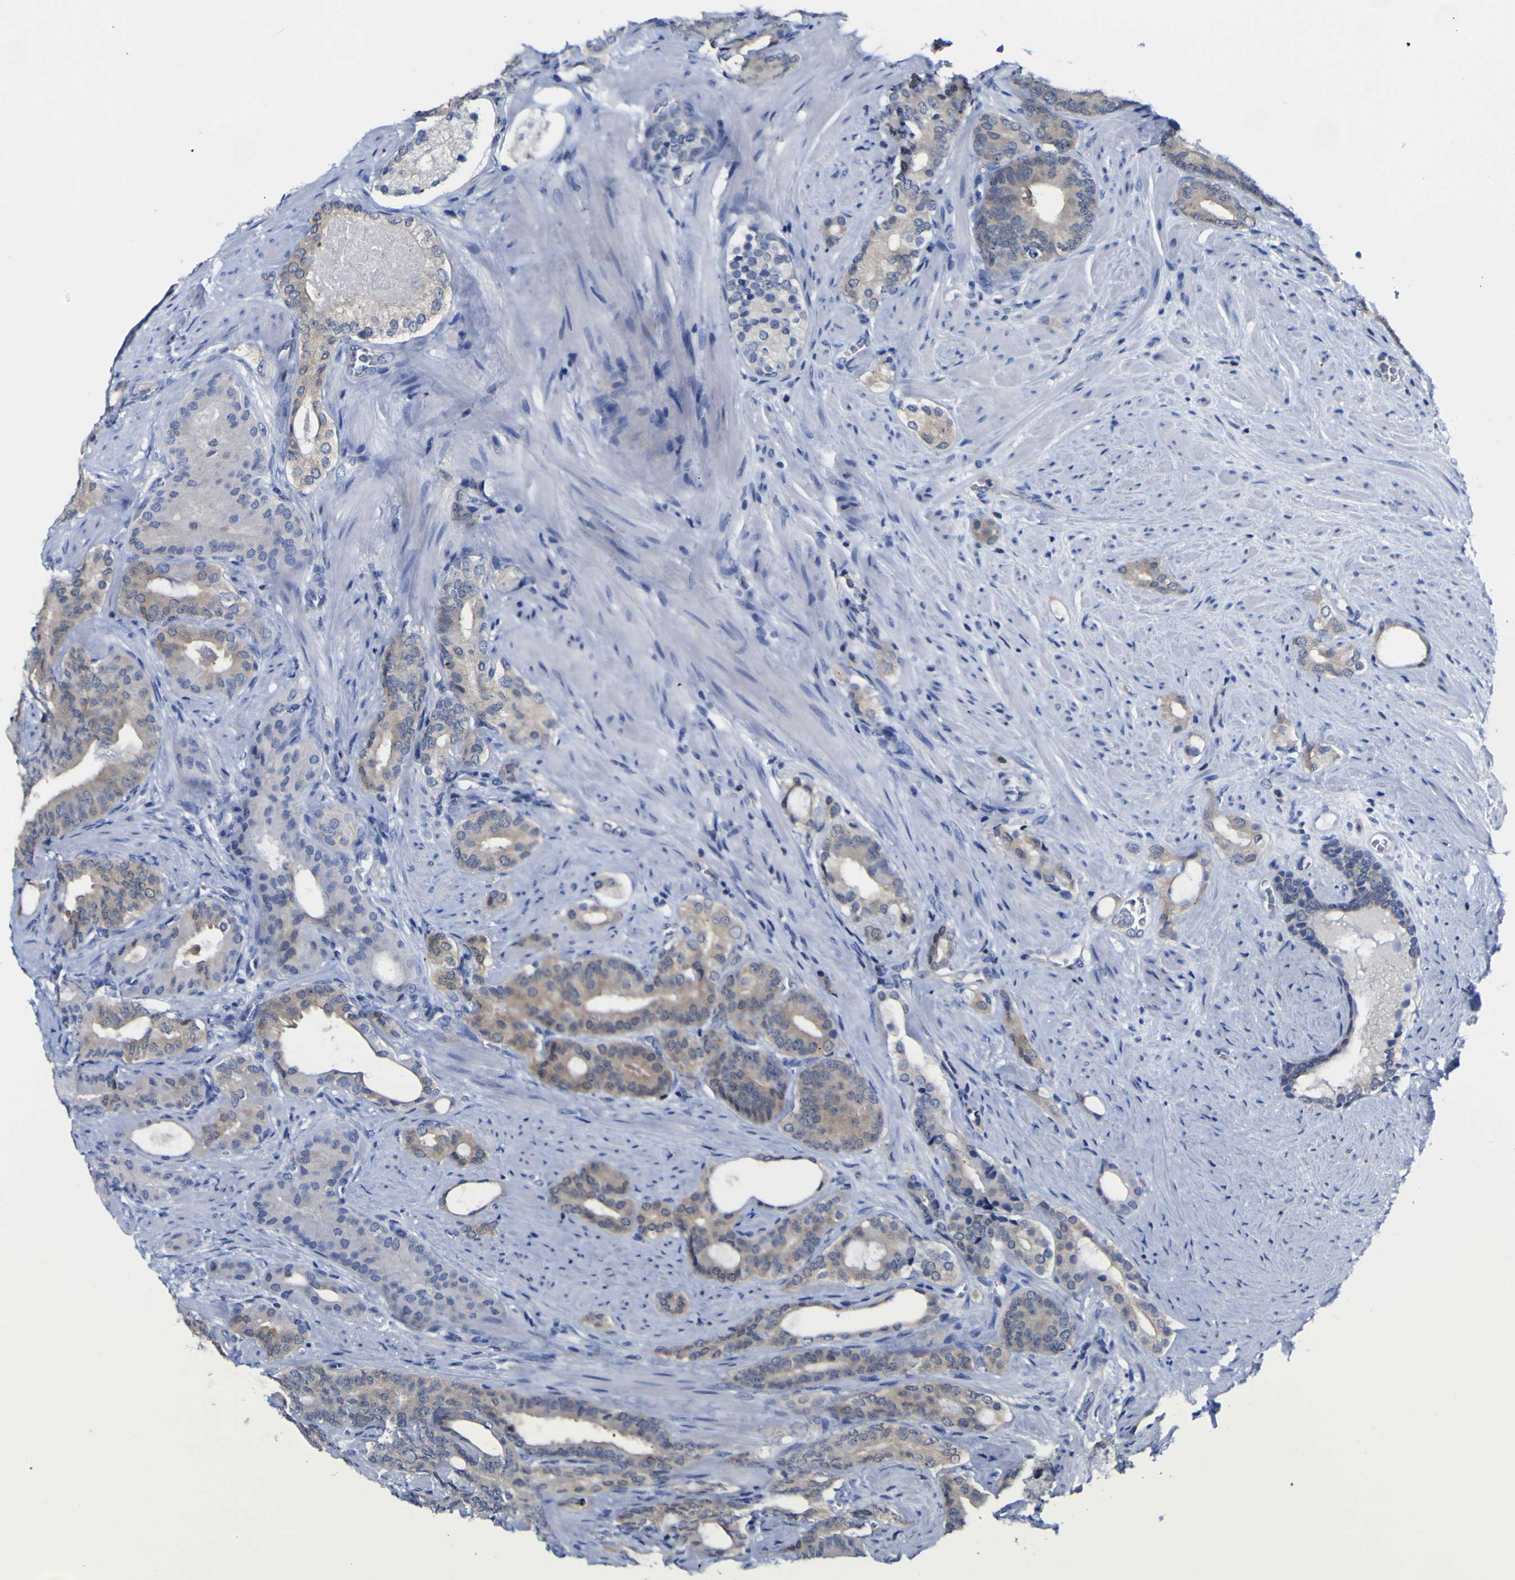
{"staining": {"intensity": "weak", "quantity": "25%-75%", "location": "cytoplasmic/membranous"}, "tissue": "prostate cancer", "cell_type": "Tumor cells", "image_type": "cancer", "snomed": [{"axis": "morphology", "description": "Adenocarcinoma, Low grade"}, {"axis": "topography", "description": "Prostate"}], "caption": "A brown stain labels weak cytoplasmic/membranous staining of a protein in prostate adenocarcinoma (low-grade) tumor cells.", "gene": "CASP6", "patient": {"sex": "male", "age": 63}}